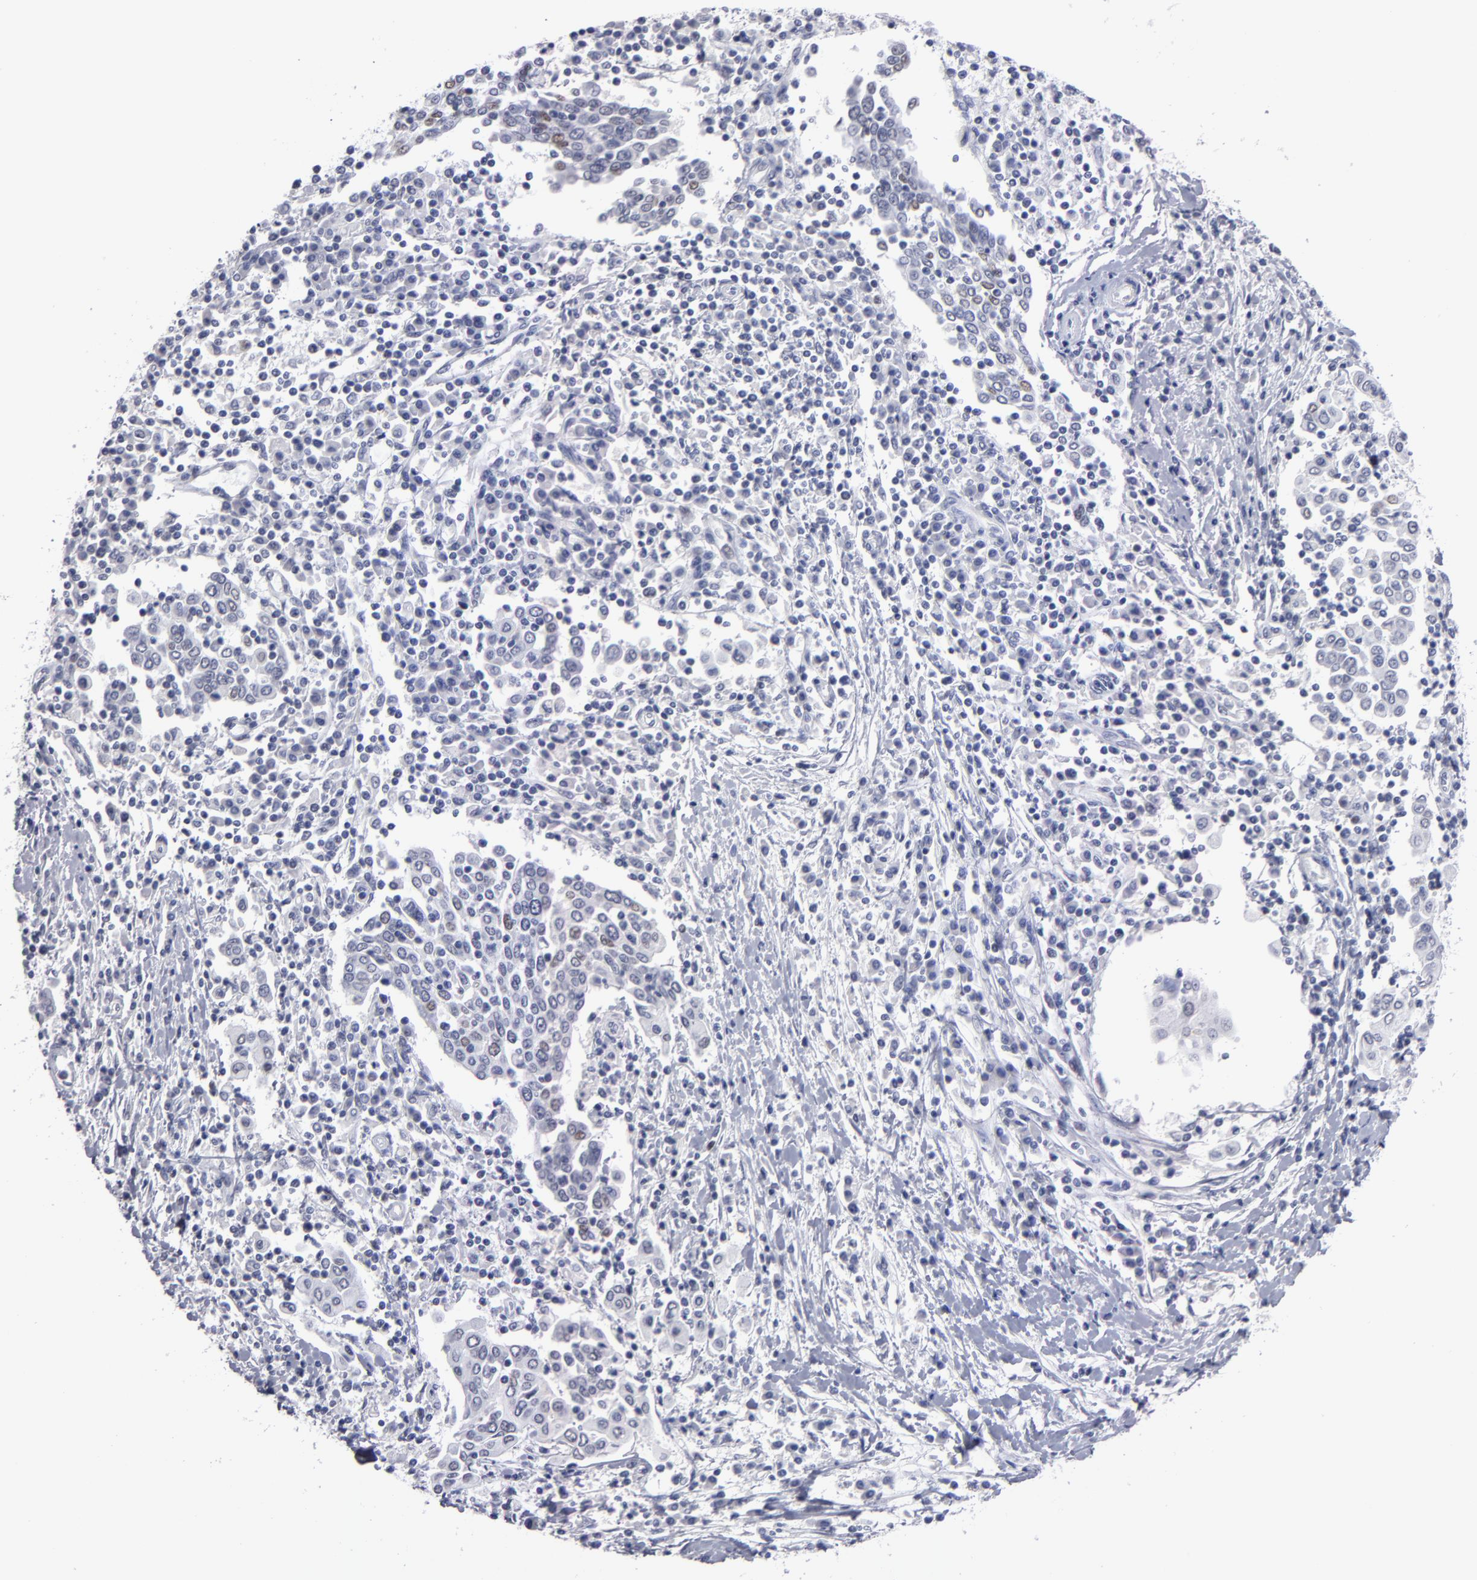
{"staining": {"intensity": "weak", "quantity": "<25%", "location": "nuclear"}, "tissue": "cervical cancer", "cell_type": "Tumor cells", "image_type": "cancer", "snomed": [{"axis": "morphology", "description": "Squamous cell carcinoma, NOS"}, {"axis": "topography", "description": "Cervix"}], "caption": "Immunohistochemistry image of neoplastic tissue: cervical cancer (squamous cell carcinoma) stained with DAB (3,3'-diaminobenzidine) shows no significant protein positivity in tumor cells.", "gene": "TEX11", "patient": {"sex": "female", "age": 40}}